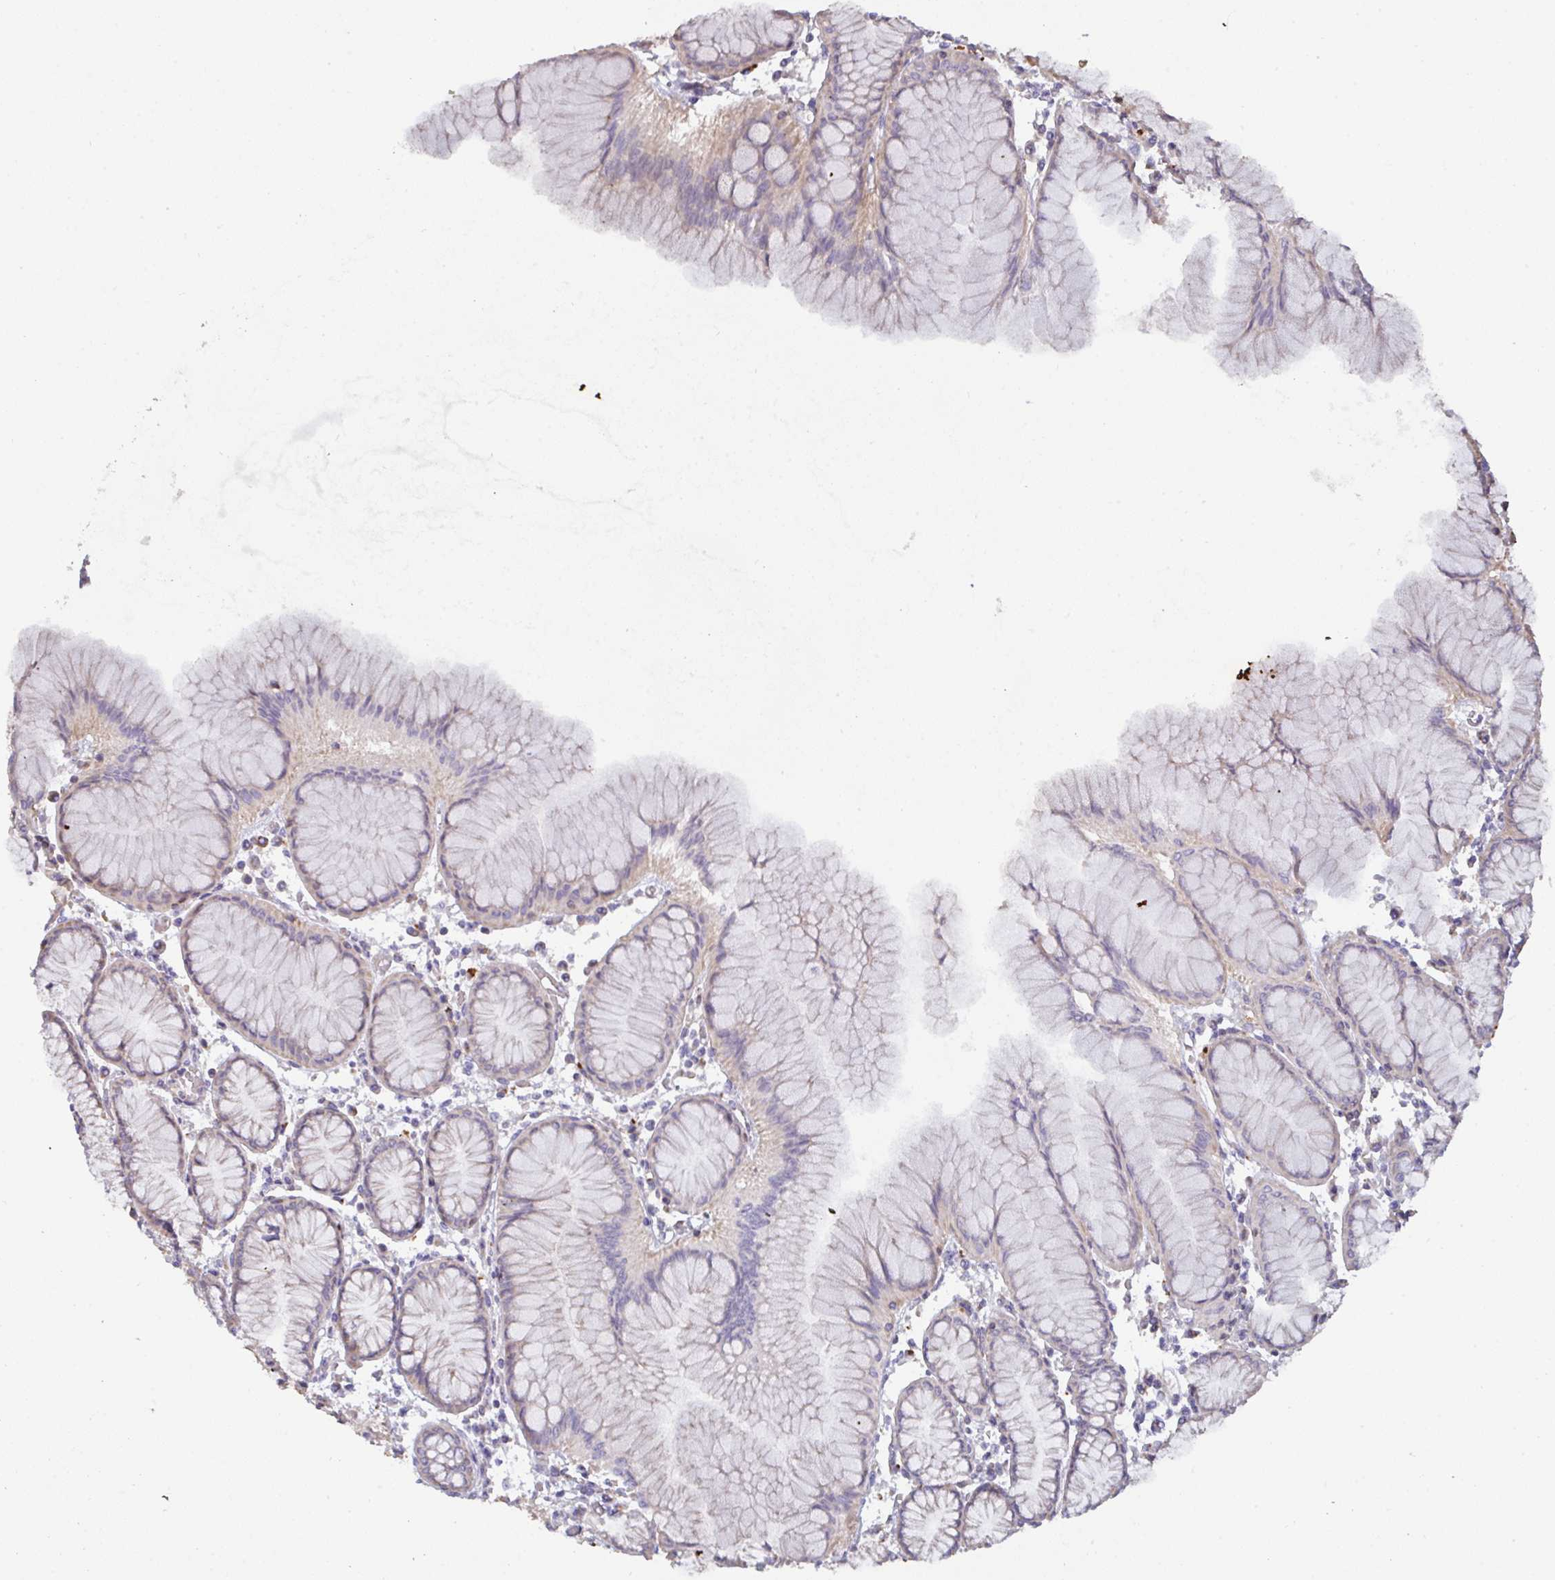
{"staining": {"intensity": "moderate", "quantity": "25%-75%", "location": "cytoplasmic/membranous"}, "tissue": "stomach", "cell_type": "Glandular cells", "image_type": "normal", "snomed": [{"axis": "morphology", "description": "Normal tissue, NOS"}, {"axis": "topography", "description": "Stomach"}], "caption": "Immunohistochemistry (IHC) histopathology image of unremarkable stomach stained for a protein (brown), which exhibits medium levels of moderate cytoplasmic/membranous expression in approximately 25%-75% of glandular cells.", "gene": "MICOS10", "patient": {"sex": "female", "age": 57}}